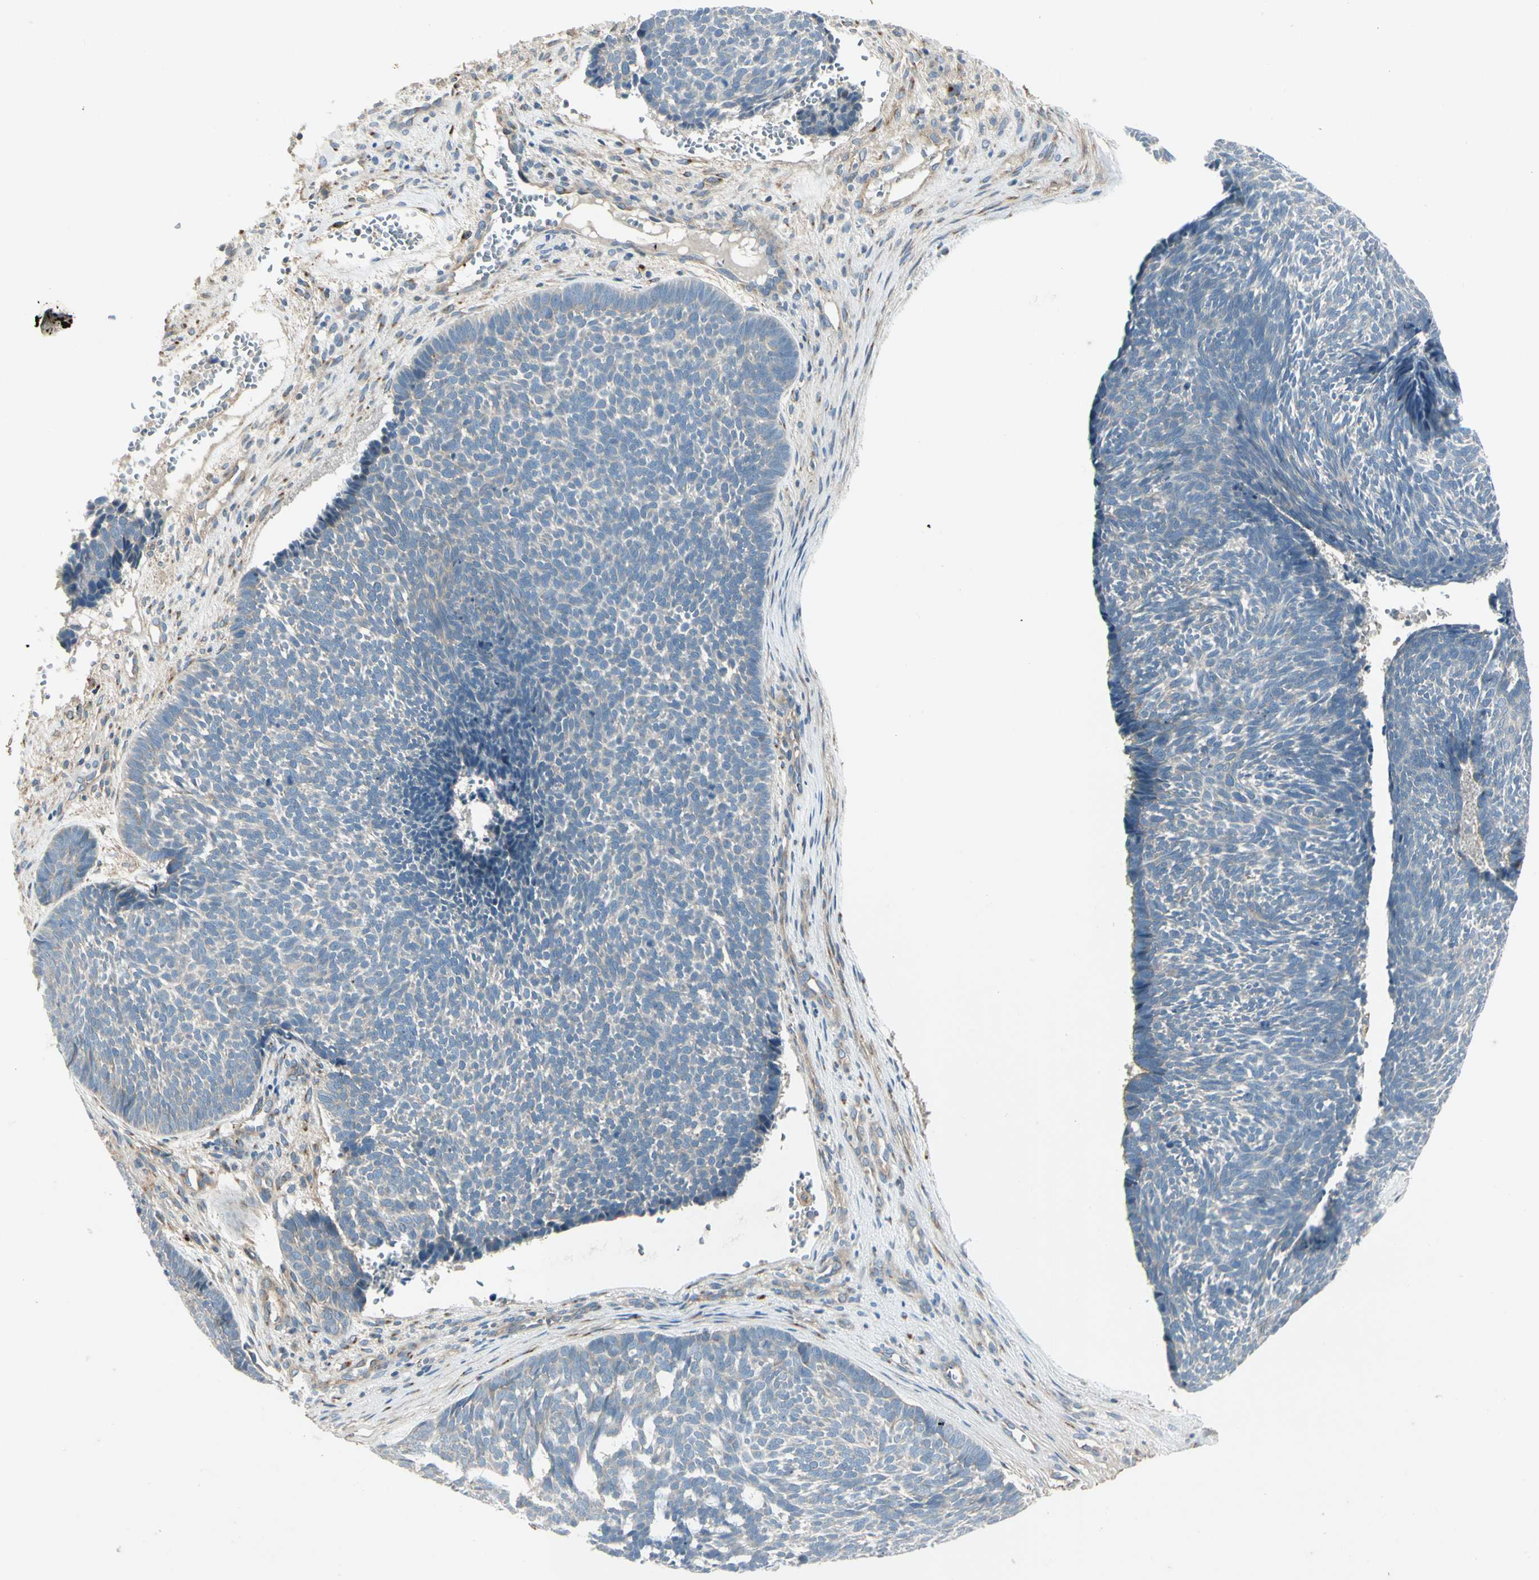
{"staining": {"intensity": "weak", "quantity": "<25%", "location": "cytoplasmic/membranous"}, "tissue": "skin cancer", "cell_type": "Tumor cells", "image_type": "cancer", "snomed": [{"axis": "morphology", "description": "Basal cell carcinoma"}, {"axis": "topography", "description": "Skin"}], "caption": "Tumor cells are negative for brown protein staining in skin basal cell carcinoma. (DAB (3,3'-diaminobenzidine) IHC with hematoxylin counter stain).", "gene": "ABCA3", "patient": {"sex": "male", "age": 84}}